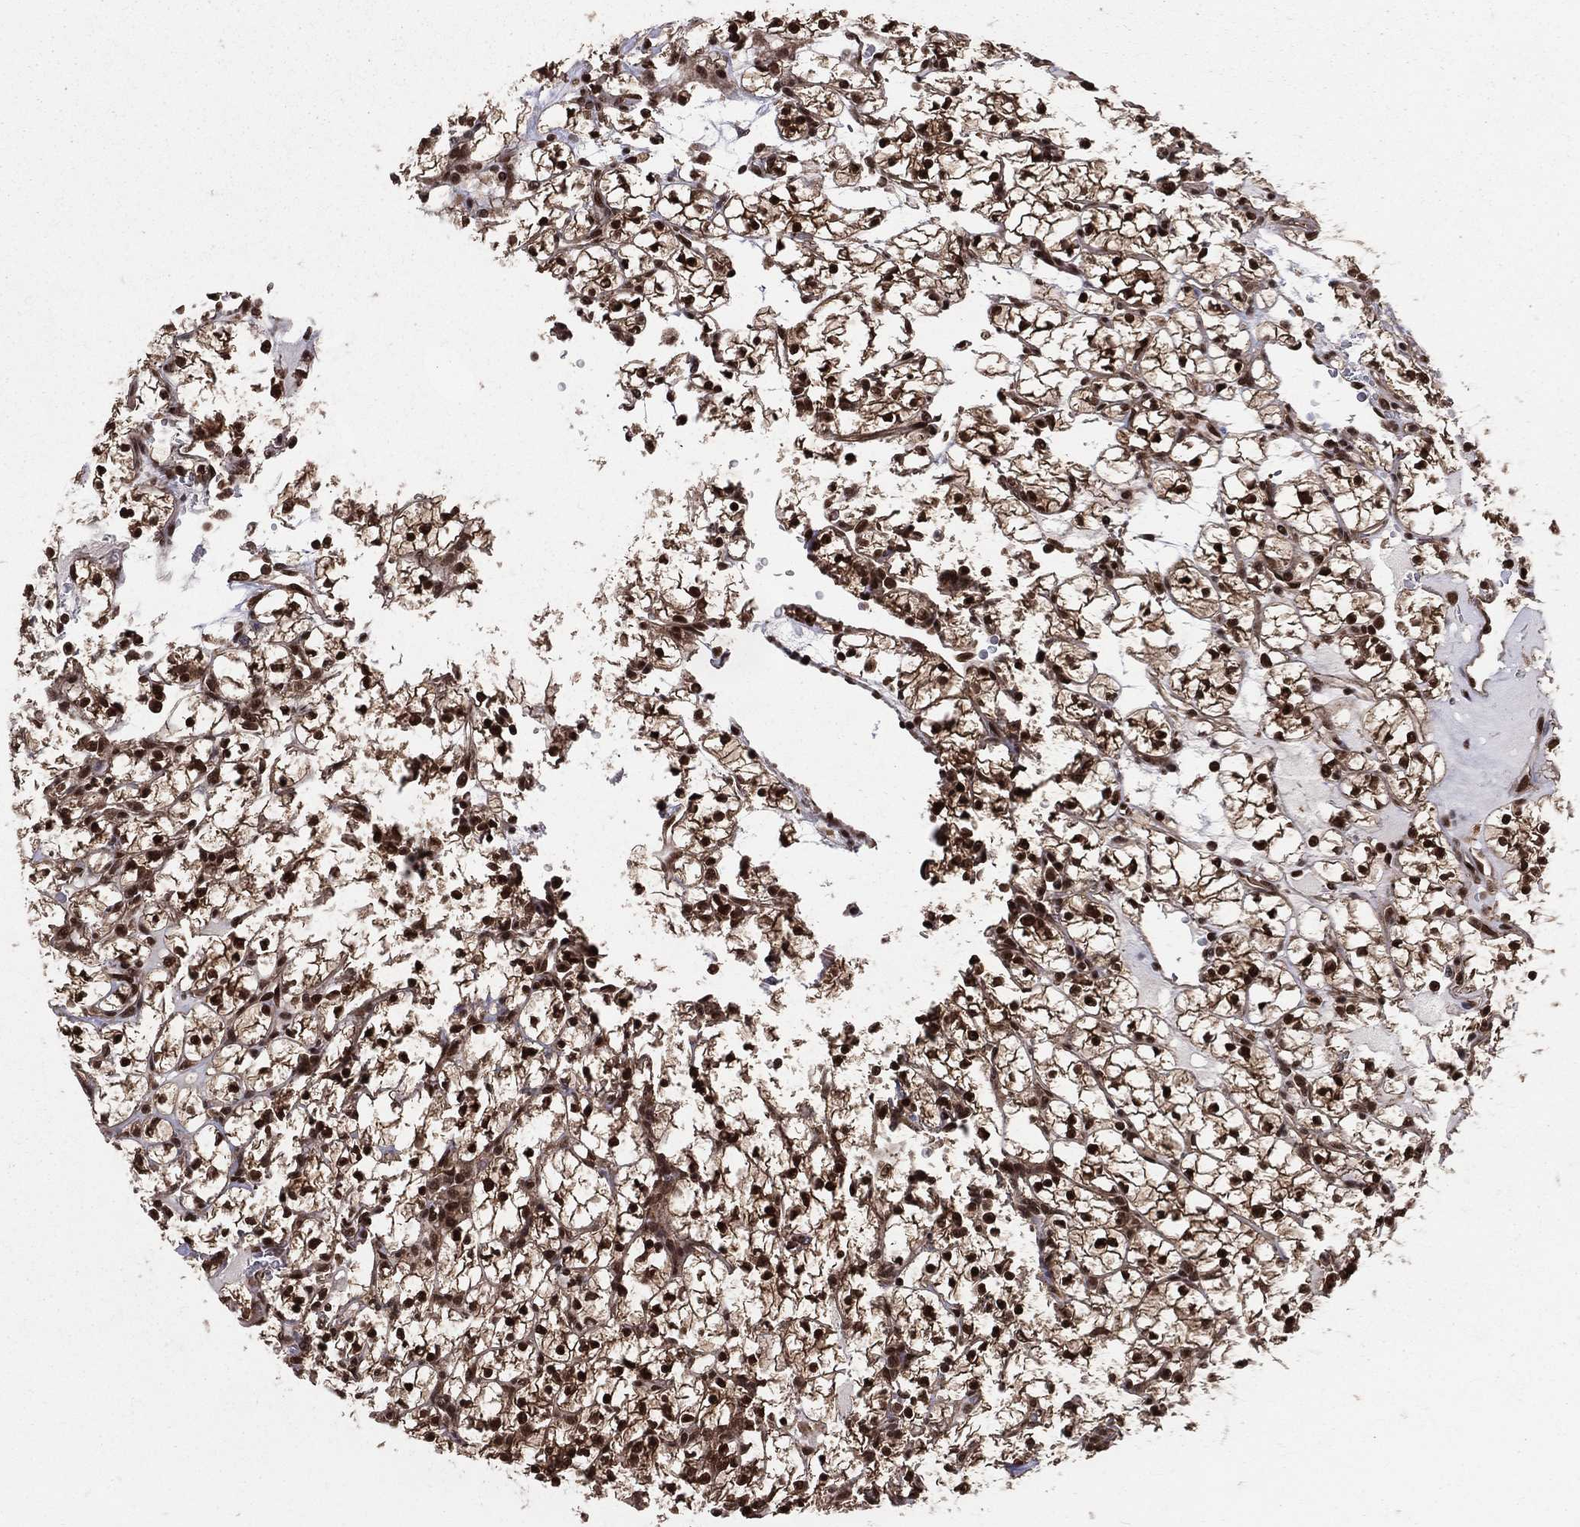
{"staining": {"intensity": "strong", "quantity": ">75%", "location": "cytoplasmic/membranous,nuclear"}, "tissue": "renal cancer", "cell_type": "Tumor cells", "image_type": "cancer", "snomed": [{"axis": "morphology", "description": "Adenocarcinoma, NOS"}, {"axis": "topography", "description": "Kidney"}], "caption": "Tumor cells demonstrate high levels of strong cytoplasmic/membranous and nuclear expression in approximately >75% of cells in renal adenocarcinoma. The protein is shown in brown color, while the nuclei are stained blue.", "gene": "COPS4", "patient": {"sex": "female", "age": 89}}